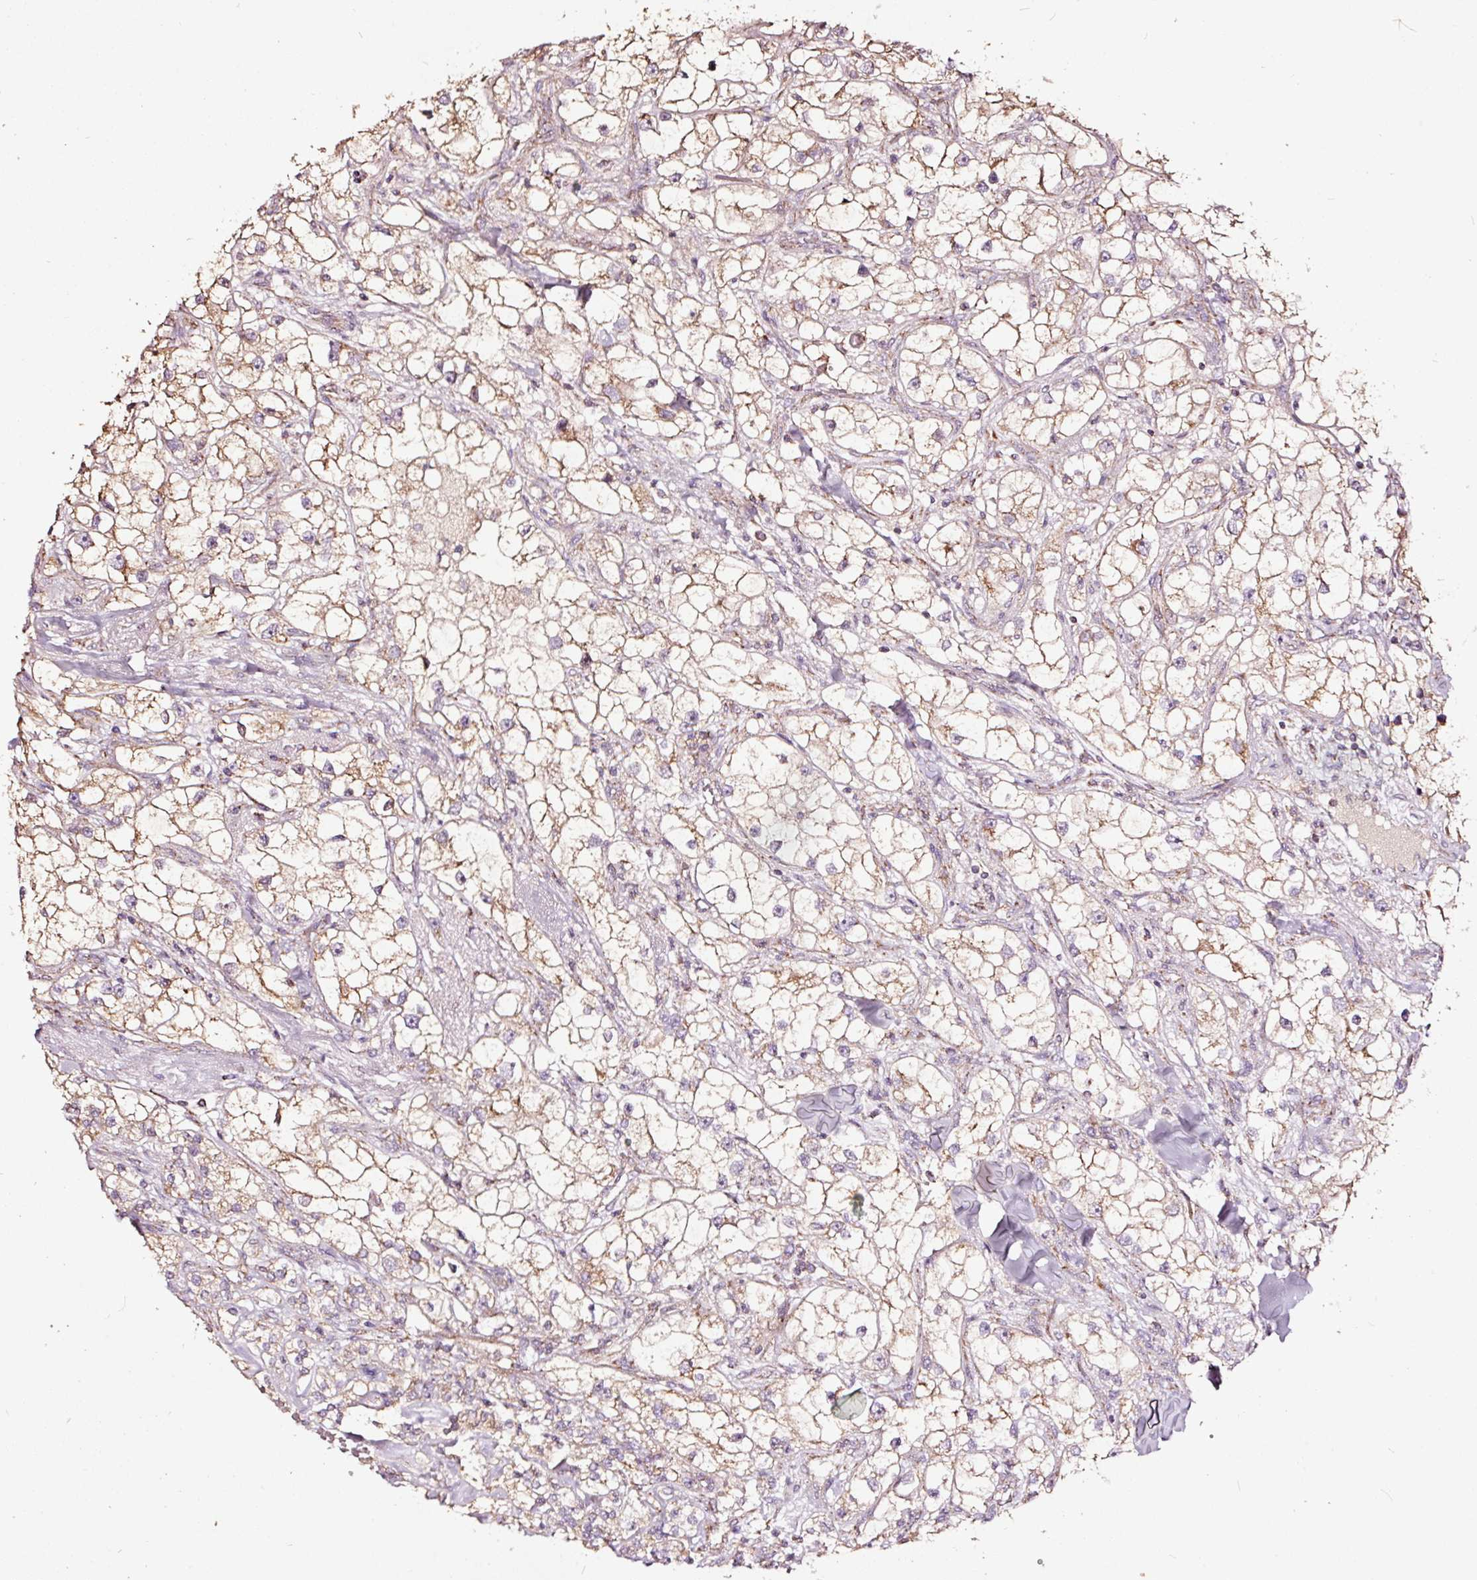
{"staining": {"intensity": "weak", "quantity": "25%-75%", "location": "cytoplasmic/membranous"}, "tissue": "renal cancer", "cell_type": "Tumor cells", "image_type": "cancer", "snomed": [{"axis": "morphology", "description": "Adenocarcinoma, NOS"}, {"axis": "topography", "description": "Kidney"}], "caption": "The histopathology image shows a brown stain indicating the presence of a protein in the cytoplasmic/membranous of tumor cells in renal cancer.", "gene": "TPM1", "patient": {"sex": "male", "age": 77}}